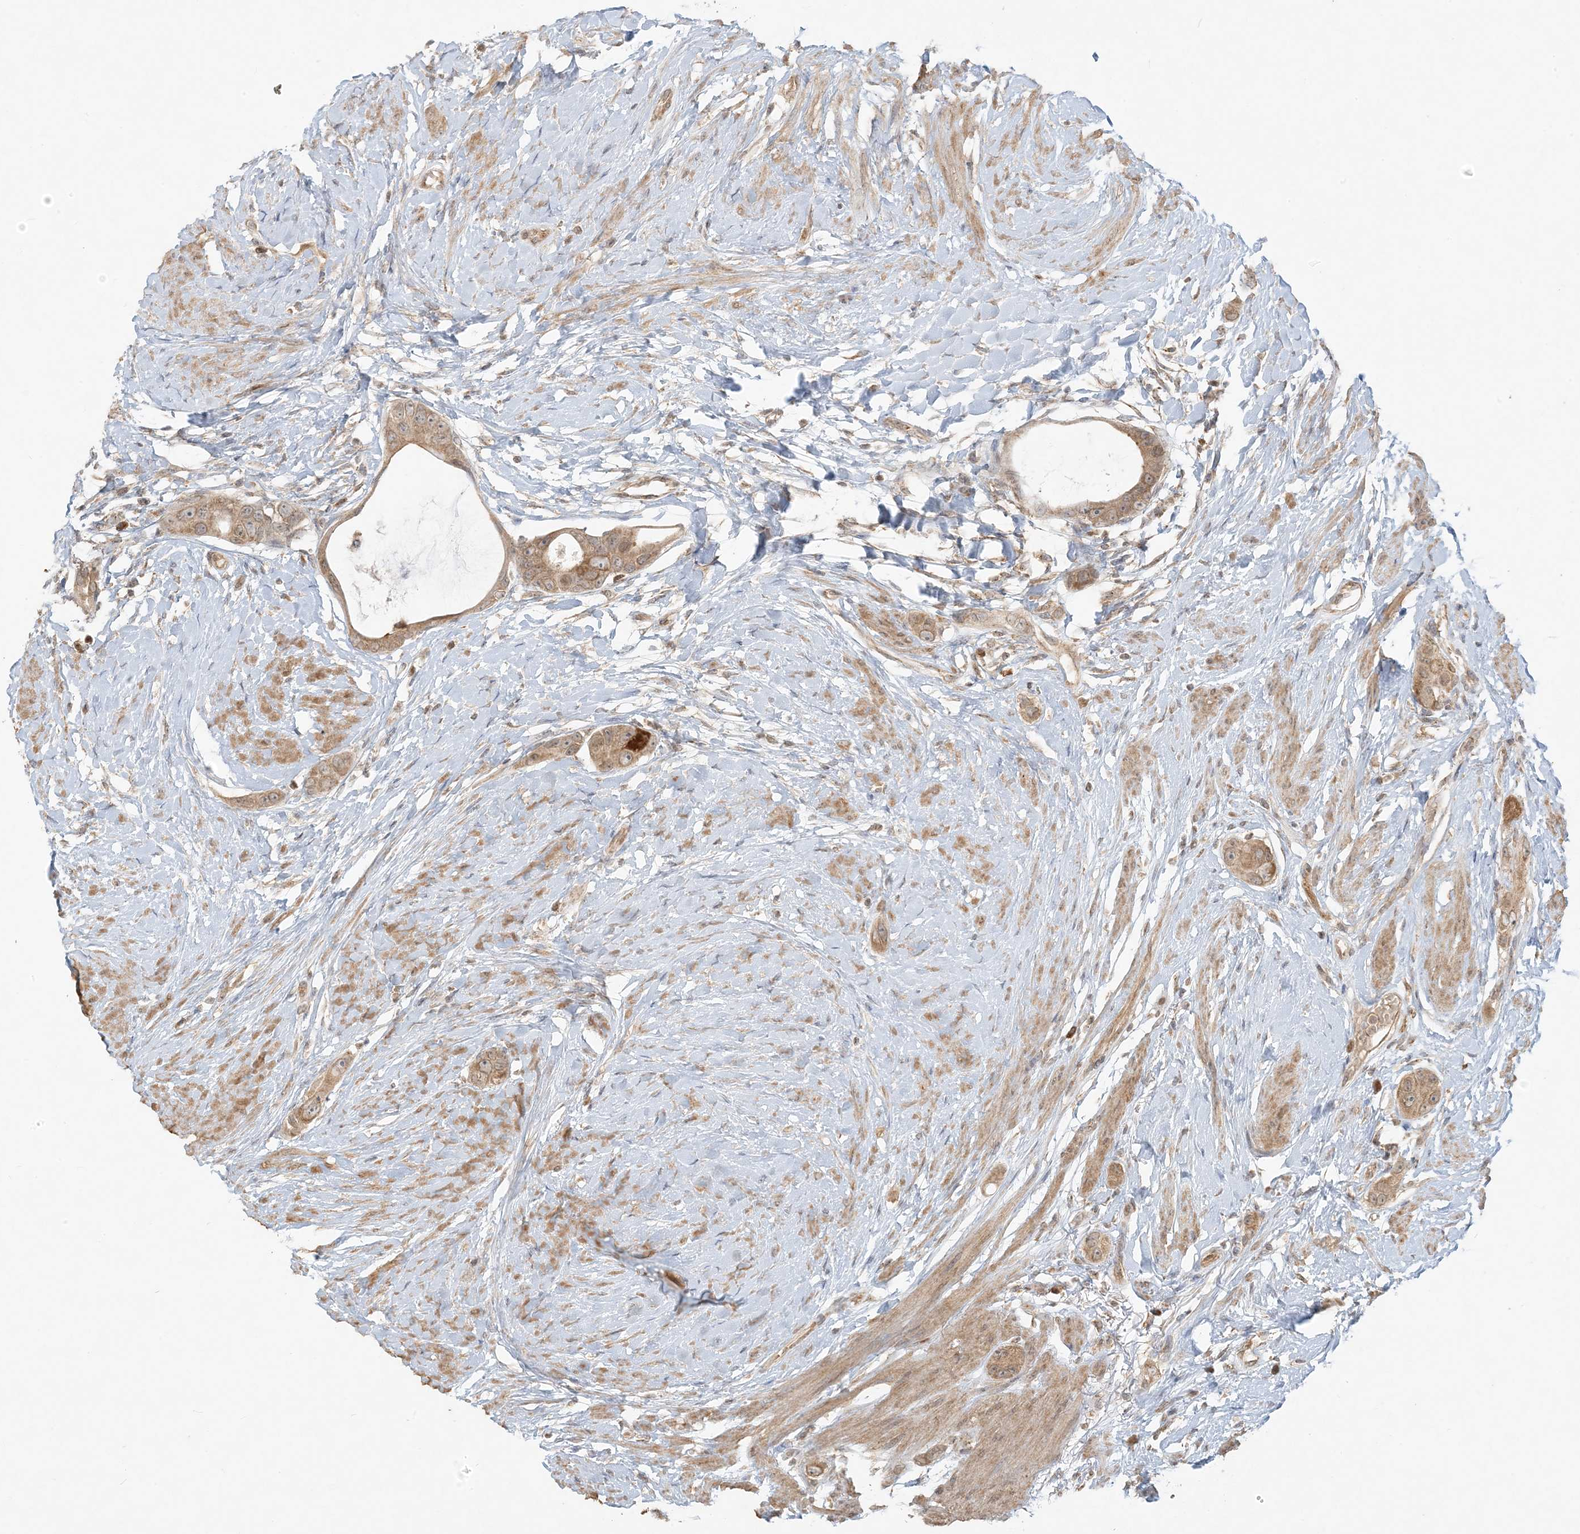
{"staining": {"intensity": "moderate", "quantity": ">75%", "location": "cytoplasmic/membranous"}, "tissue": "colorectal cancer", "cell_type": "Tumor cells", "image_type": "cancer", "snomed": [{"axis": "morphology", "description": "Adenocarcinoma, NOS"}, {"axis": "topography", "description": "Rectum"}], "caption": "Immunohistochemistry (IHC) image of neoplastic tissue: human colorectal adenocarcinoma stained using immunohistochemistry exhibits medium levels of moderate protein expression localized specifically in the cytoplasmic/membranous of tumor cells, appearing as a cytoplasmic/membranous brown color.", "gene": "MCOLN1", "patient": {"sex": "male", "age": 51}}